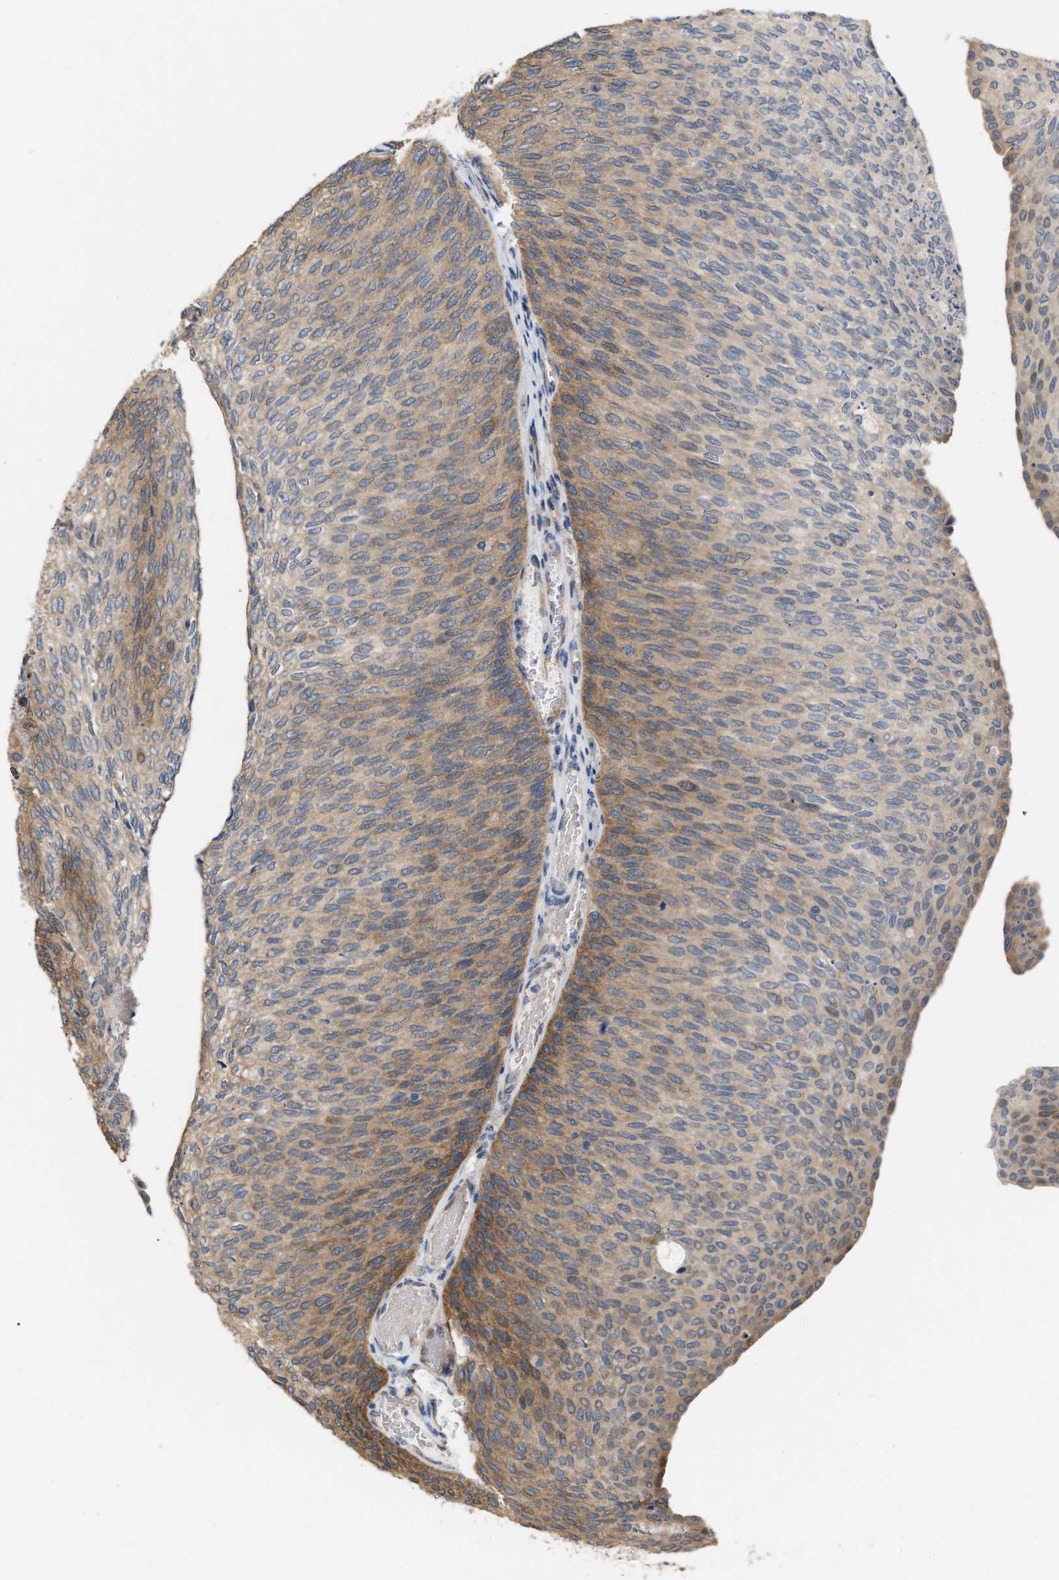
{"staining": {"intensity": "moderate", "quantity": "25%-75%", "location": "cytoplasmic/membranous"}, "tissue": "urothelial cancer", "cell_type": "Tumor cells", "image_type": "cancer", "snomed": [{"axis": "morphology", "description": "Urothelial carcinoma, Low grade"}, {"axis": "topography", "description": "Urinary bladder"}], "caption": "Tumor cells reveal medium levels of moderate cytoplasmic/membranous expression in approximately 25%-75% of cells in urothelial carcinoma (low-grade).", "gene": "CSNK1A1", "patient": {"sex": "female", "age": 79}}